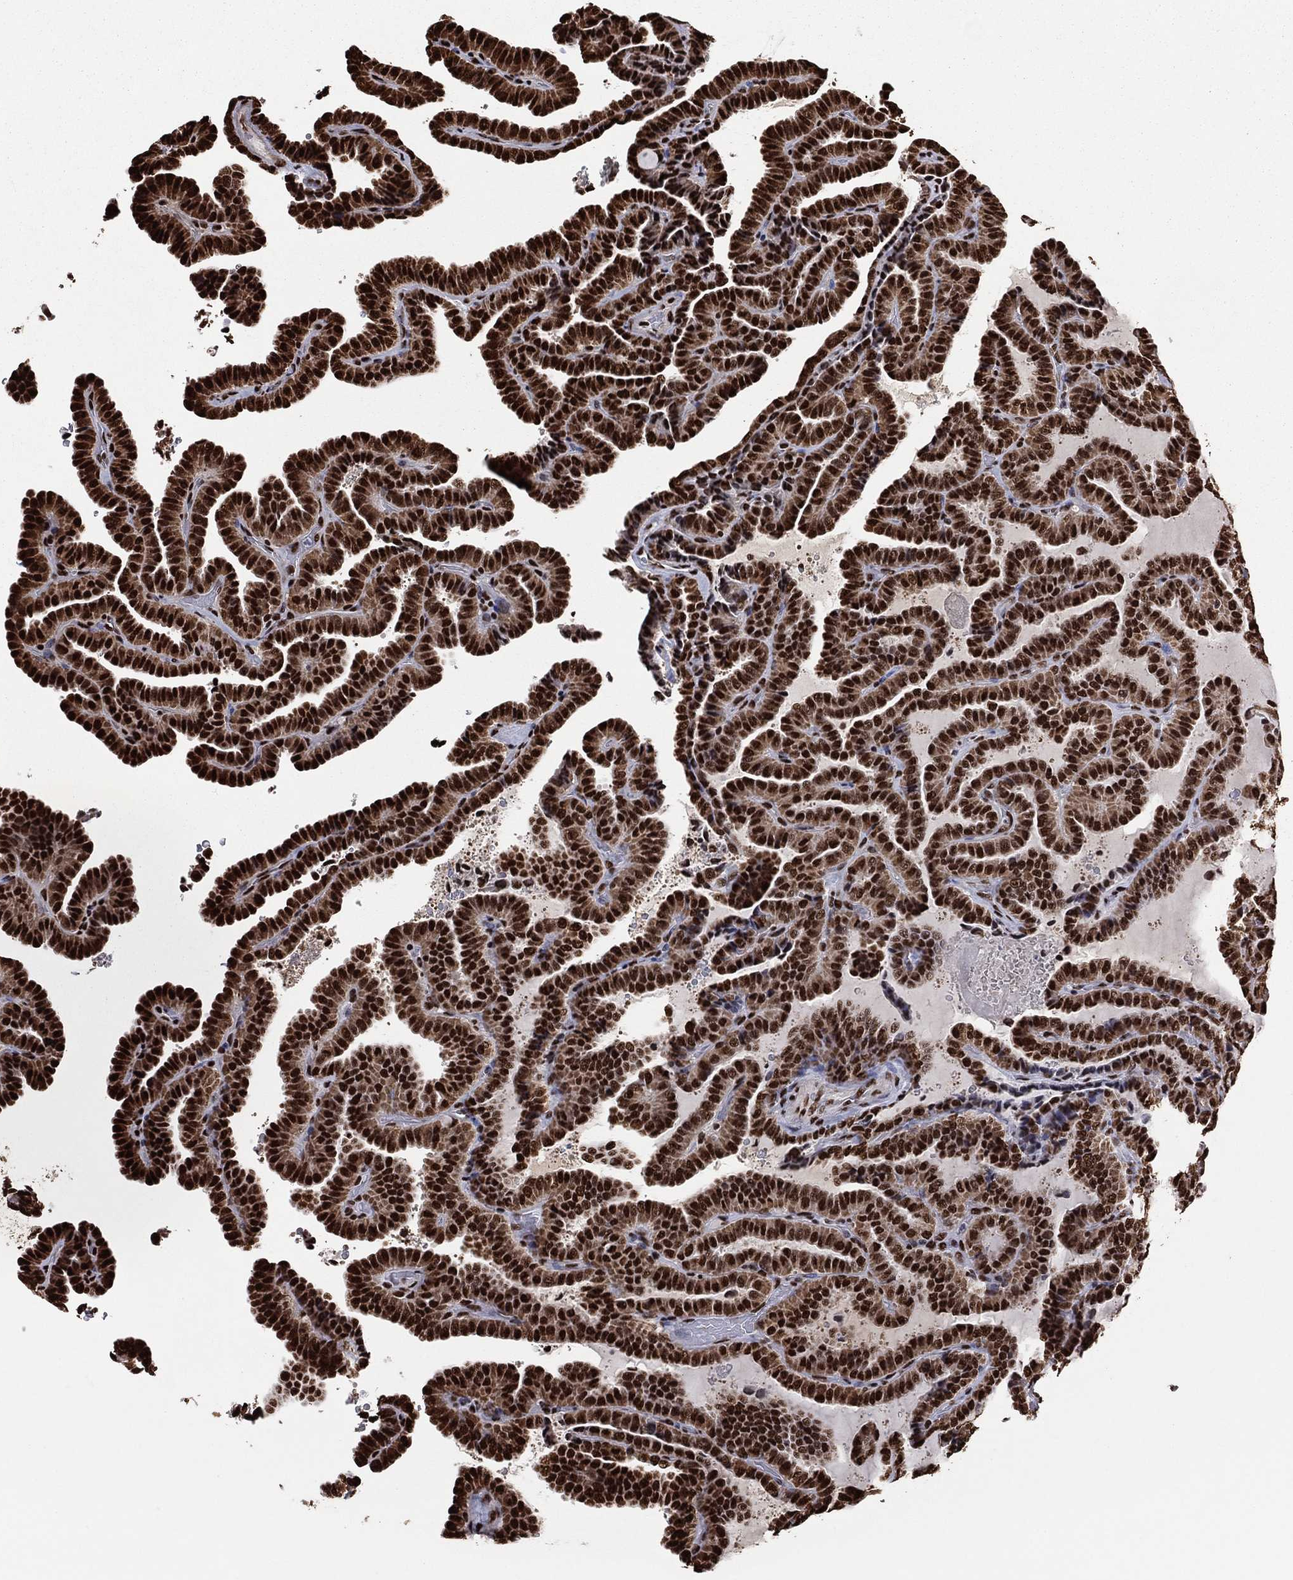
{"staining": {"intensity": "strong", "quantity": ">75%", "location": "nuclear"}, "tissue": "thyroid cancer", "cell_type": "Tumor cells", "image_type": "cancer", "snomed": [{"axis": "morphology", "description": "Papillary adenocarcinoma, NOS"}, {"axis": "topography", "description": "Thyroid gland"}], "caption": "About >75% of tumor cells in papillary adenocarcinoma (thyroid) exhibit strong nuclear protein expression as visualized by brown immunohistochemical staining.", "gene": "TP53BP1", "patient": {"sex": "female", "age": 39}}